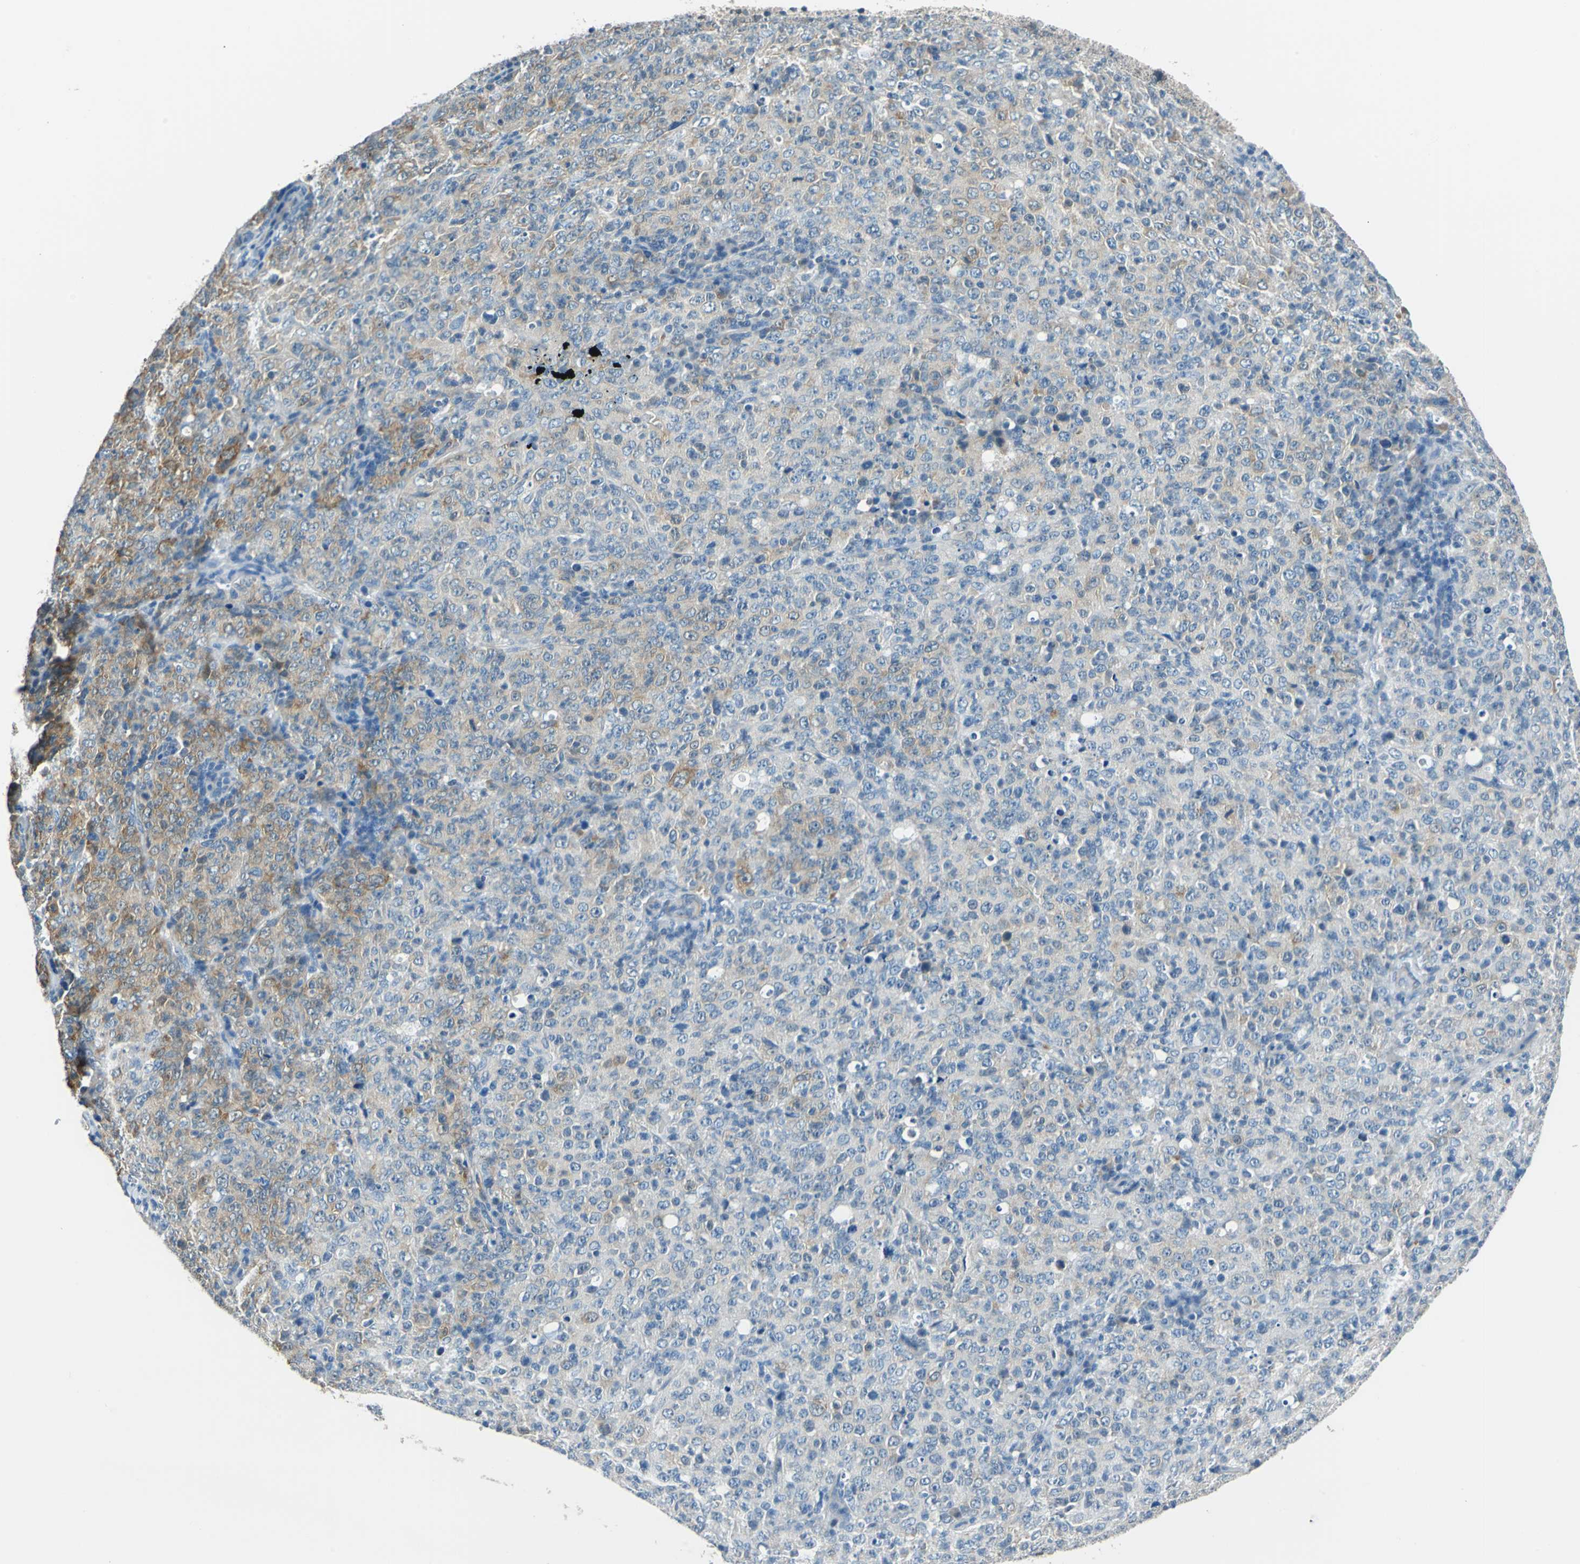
{"staining": {"intensity": "moderate", "quantity": "25%-75%", "location": "cytoplasmic/membranous"}, "tissue": "lymphoma", "cell_type": "Tumor cells", "image_type": "cancer", "snomed": [{"axis": "morphology", "description": "Malignant lymphoma, non-Hodgkin's type, High grade"}, {"axis": "topography", "description": "Tonsil"}], "caption": "Protein expression analysis of high-grade malignant lymphoma, non-Hodgkin's type displays moderate cytoplasmic/membranous staining in approximately 25%-75% of tumor cells. The staining was performed using DAB to visualize the protein expression in brown, while the nuclei were stained in blue with hematoxylin (Magnification: 20x).", "gene": "FKBP4", "patient": {"sex": "female", "age": 36}}